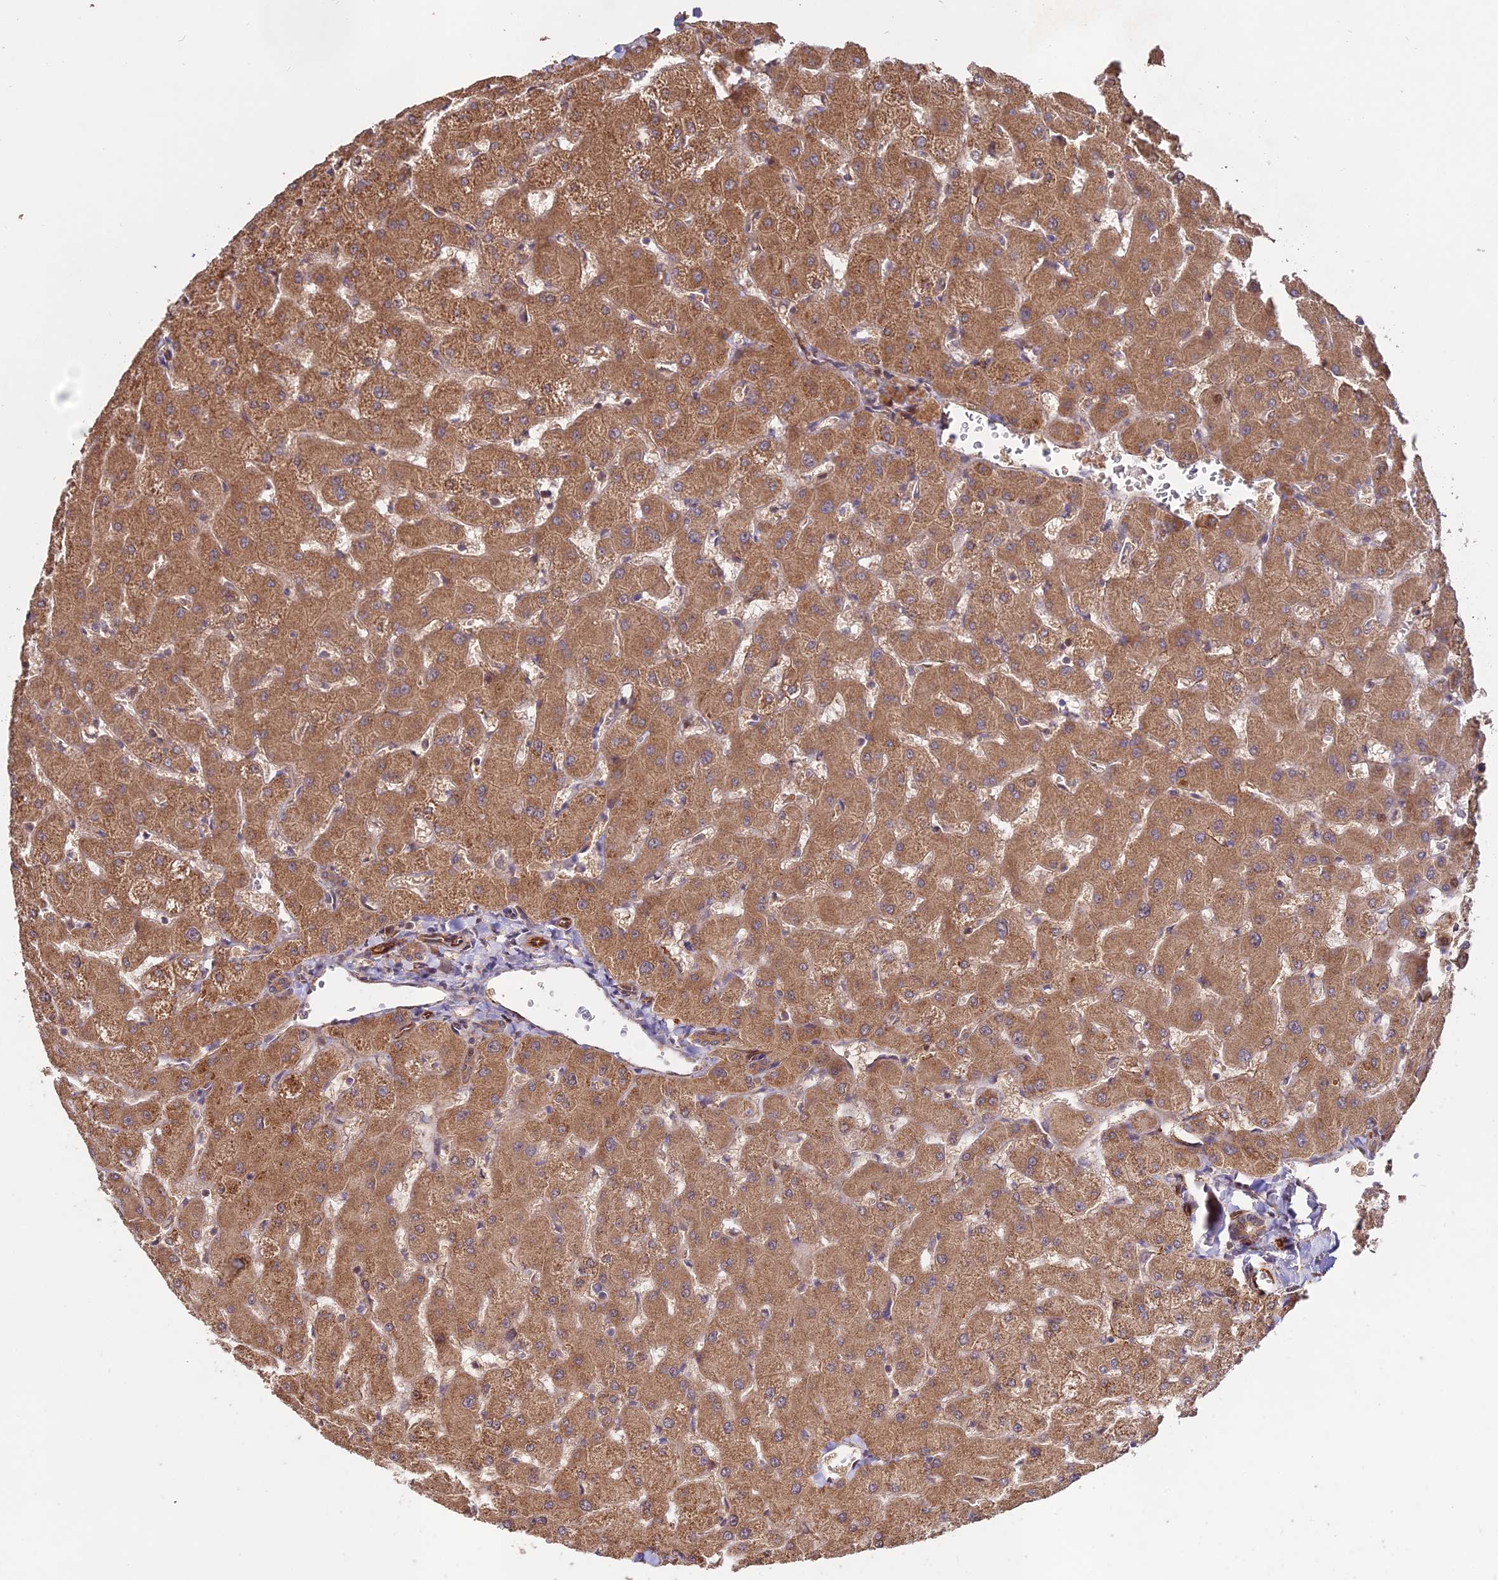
{"staining": {"intensity": "moderate", "quantity": ">75%", "location": "cytoplasmic/membranous"}, "tissue": "liver", "cell_type": "Cholangiocytes", "image_type": "normal", "snomed": [{"axis": "morphology", "description": "Normal tissue, NOS"}, {"axis": "topography", "description": "Liver"}], "caption": "Protein positivity by immunohistochemistry demonstrates moderate cytoplasmic/membranous staining in about >75% of cholangiocytes in benign liver.", "gene": "GRTP1", "patient": {"sex": "female", "age": 63}}